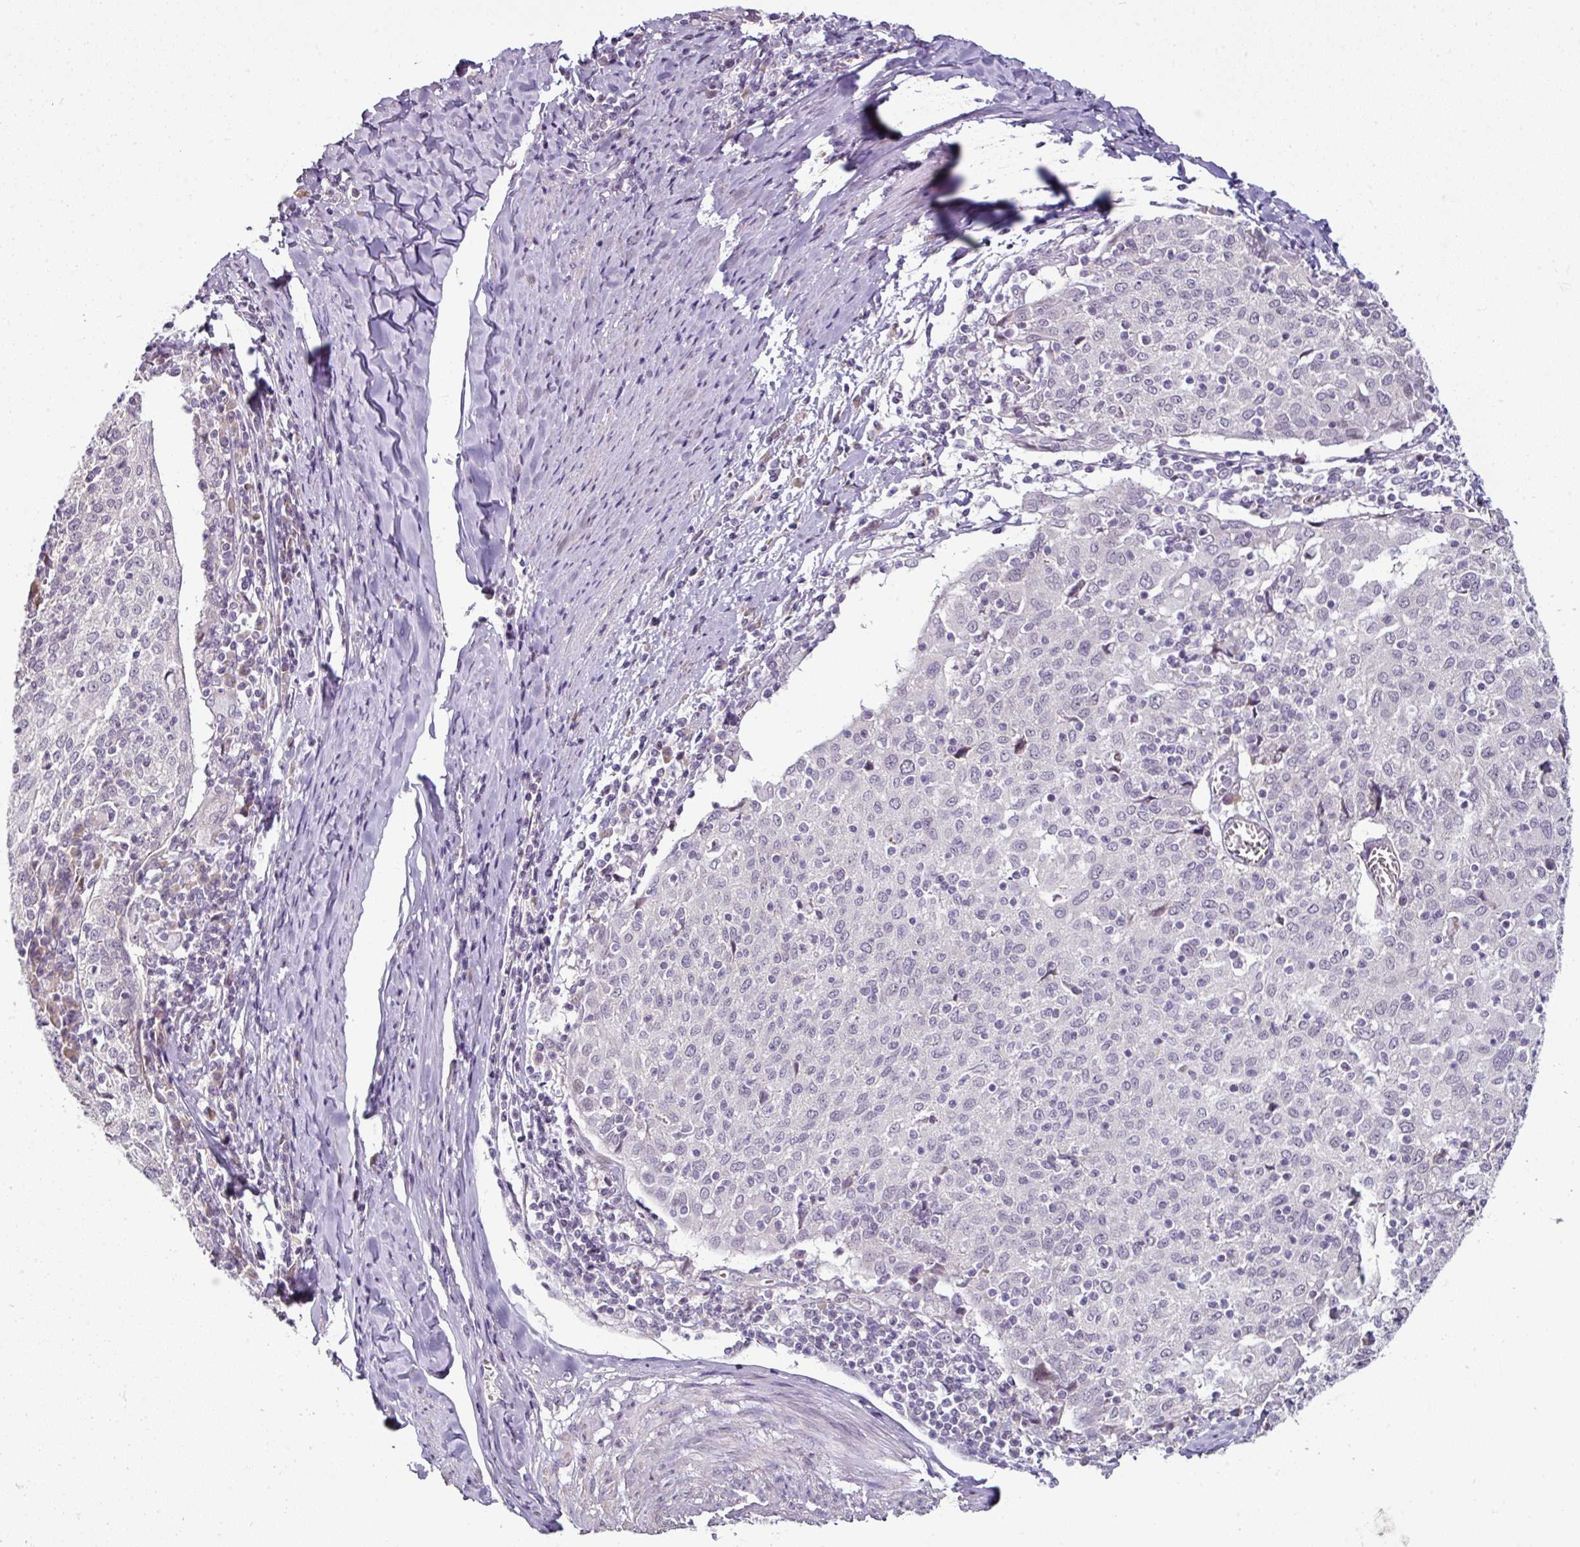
{"staining": {"intensity": "negative", "quantity": "none", "location": "none"}, "tissue": "cervical cancer", "cell_type": "Tumor cells", "image_type": "cancer", "snomed": [{"axis": "morphology", "description": "Squamous cell carcinoma, NOS"}, {"axis": "topography", "description": "Cervix"}], "caption": "Tumor cells show no significant expression in cervical cancer (squamous cell carcinoma). Nuclei are stained in blue.", "gene": "OR52D1", "patient": {"sex": "female", "age": 52}}